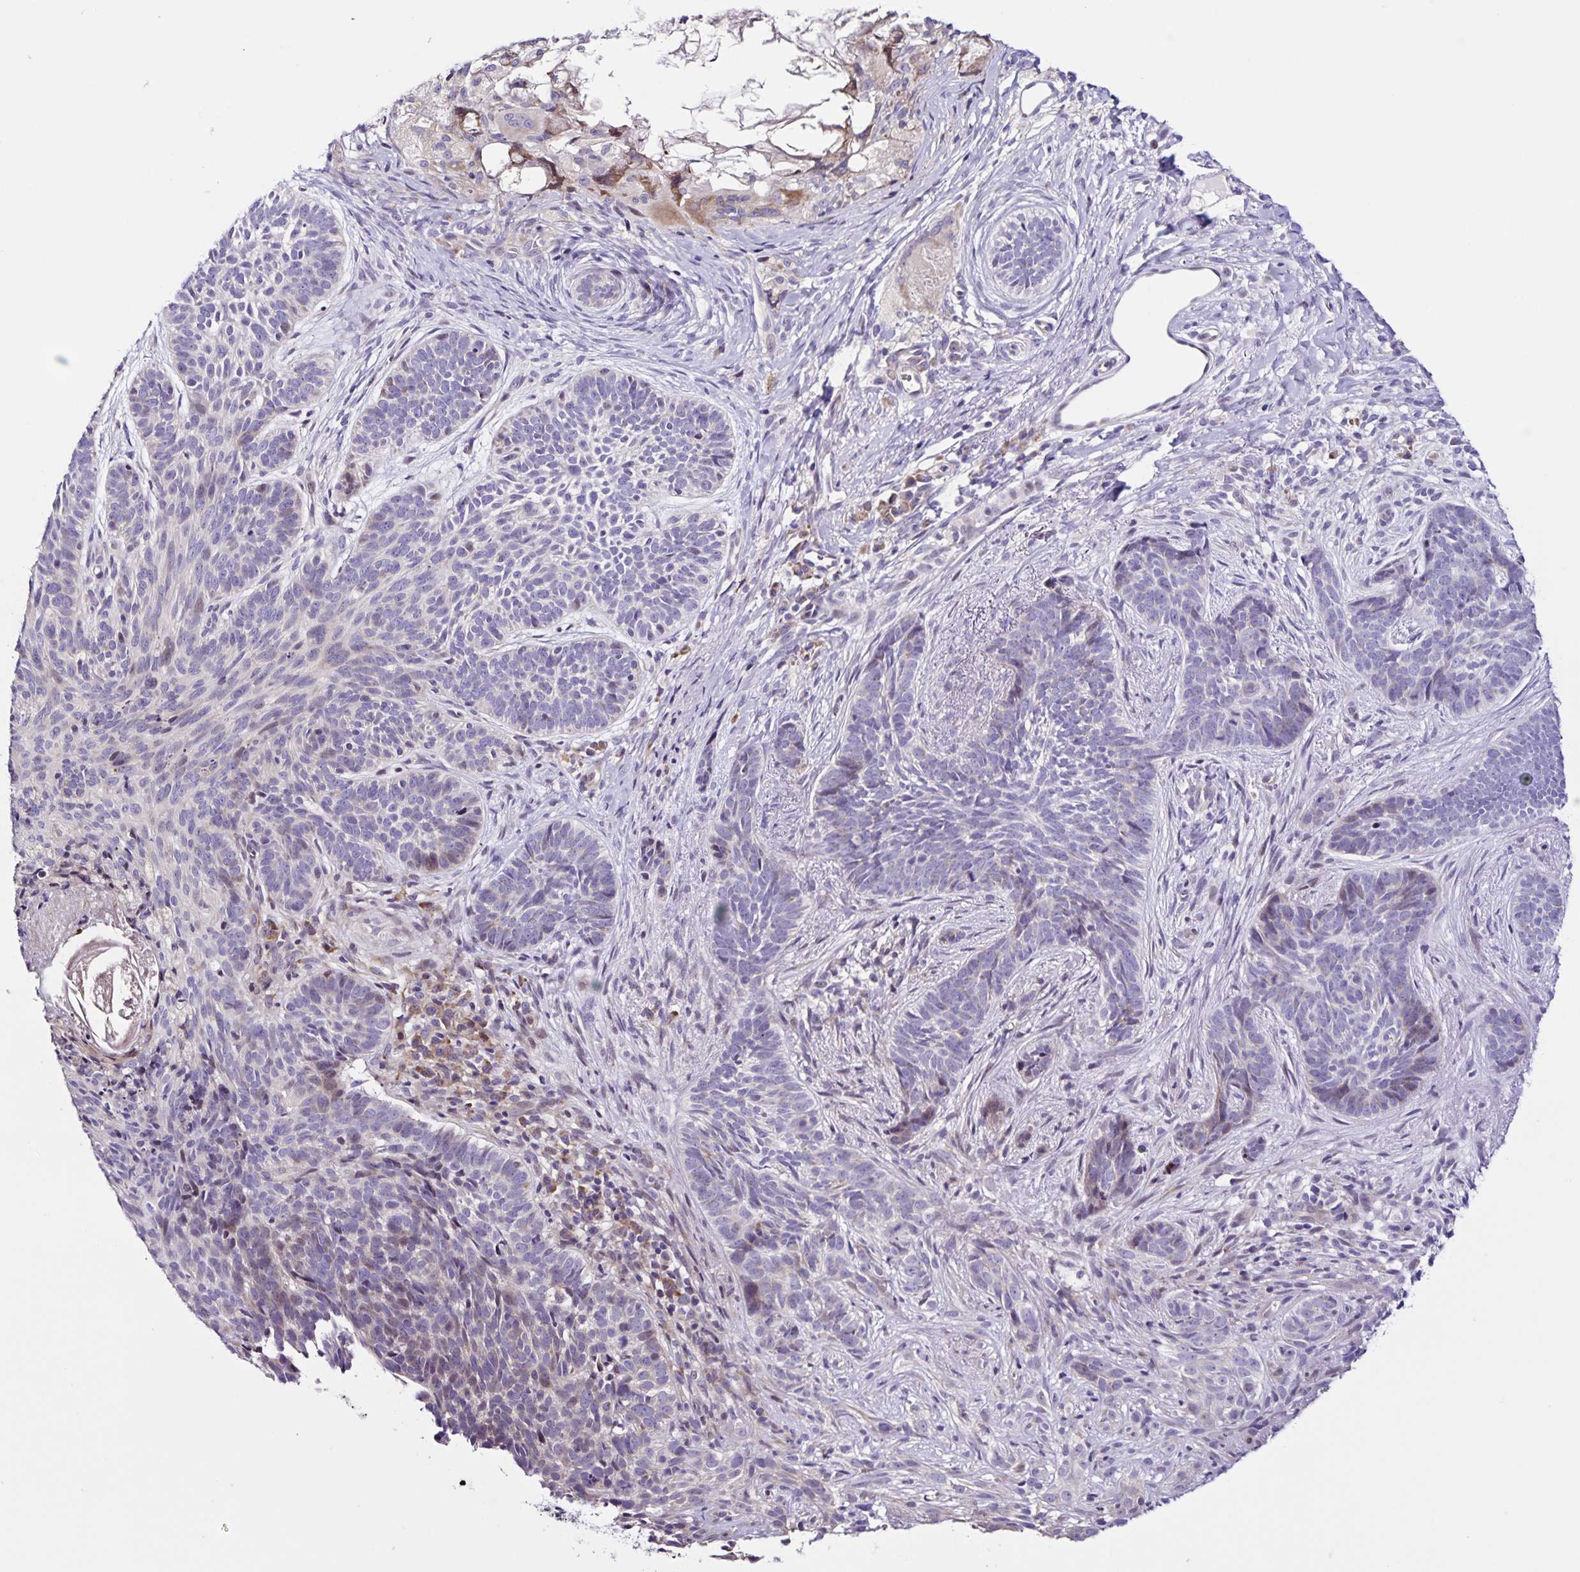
{"staining": {"intensity": "negative", "quantity": "none", "location": "none"}, "tissue": "skin cancer", "cell_type": "Tumor cells", "image_type": "cancer", "snomed": [{"axis": "morphology", "description": "Basal cell carcinoma"}, {"axis": "topography", "description": "Skin"}], "caption": "Immunohistochemical staining of human basal cell carcinoma (skin) exhibits no significant expression in tumor cells.", "gene": "RNFT2", "patient": {"sex": "female", "age": 74}}